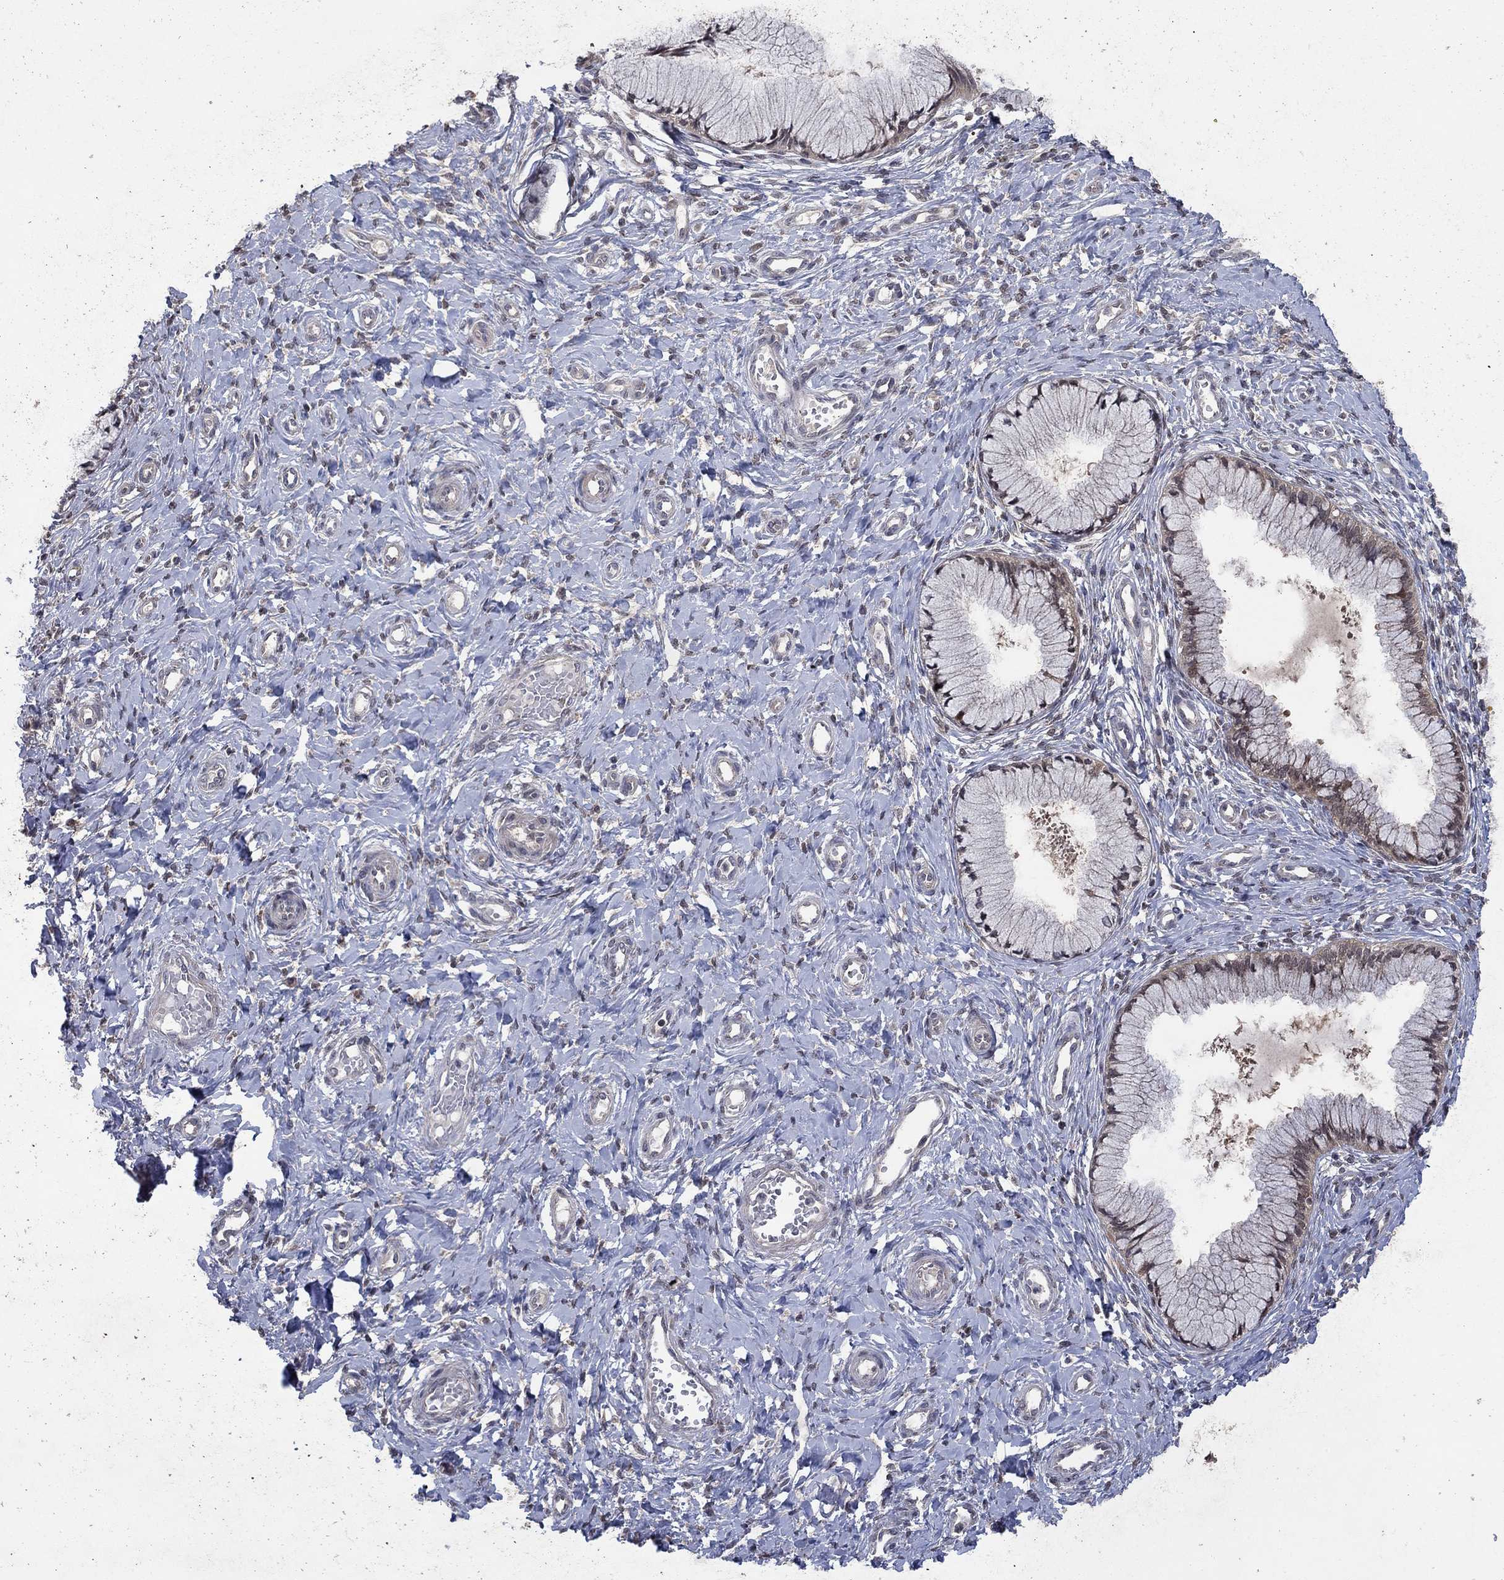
{"staining": {"intensity": "weak", "quantity": "25%-75%", "location": "cytoplasmic/membranous"}, "tissue": "cervix", "cell_type": "Glandular cells", "image_type": "normal", "snomed": [{"axis": "morphology", "description": "Normal tissue, NOS"}, {"axis": "topography", "description": "Cervix"}], "caption": "Immunohistochemical staining of unremarkable cervix displays 25%-75% levels of weak cytoplasmic/membranous protein expression in approximately 25%-75% of glandular cells. (brown staining indicates protein expression, while blue staining denotes nuclei).", "gene": "IAH1", "patient": {"sex": "female", "age": 37}}